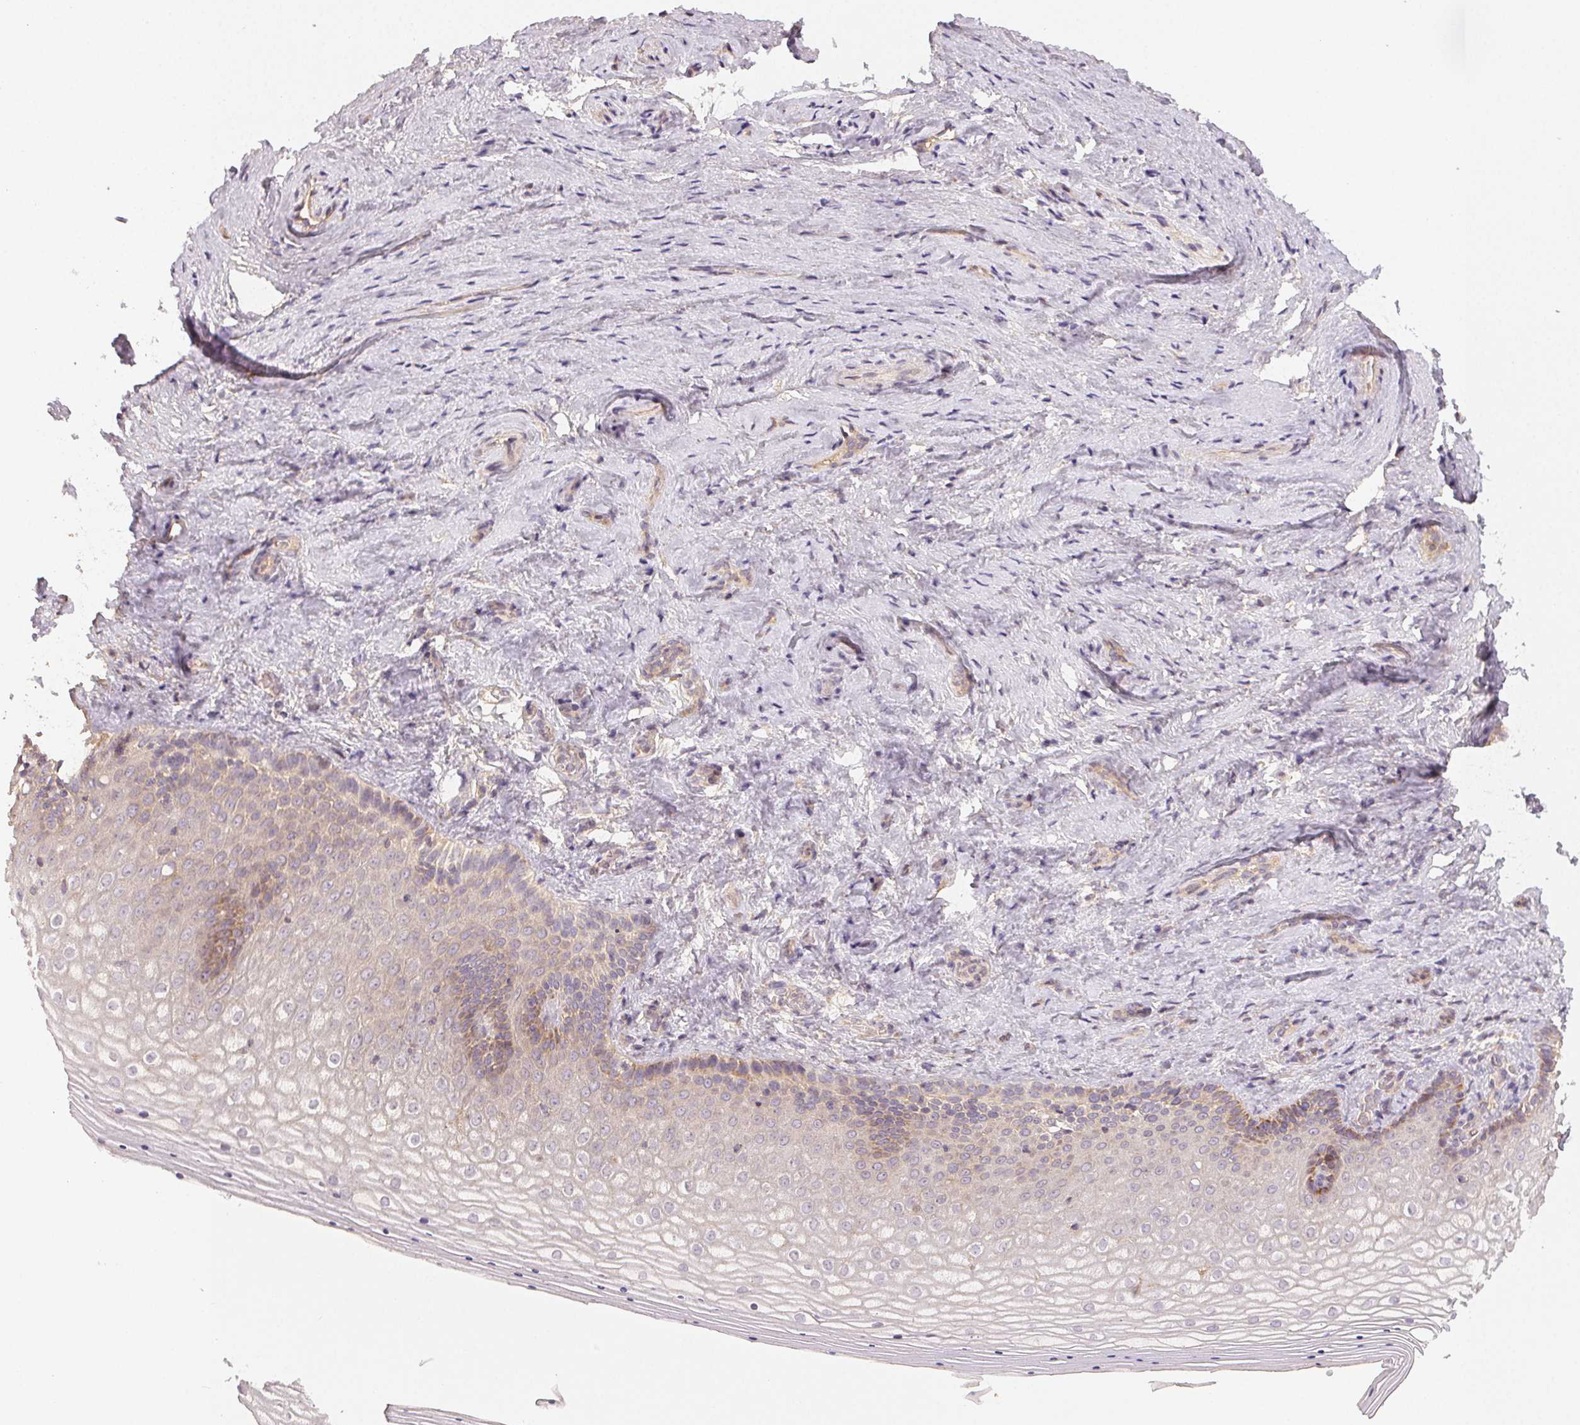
{"staining": {"intensity": "weak", "quantity": "<25%", "location": "cytoplasmic/membranous"}, "tissue": "vagina", "cell_type": "Squamous epithelial cells", "image_type": "normal", "snomed": [{"axis": "morphology", "description": "Normal tissue, NOS"}, {"axis": "topography", "description": "Vagina"}], "caption": "Immunohistochemical staining of normal human vagina shows no significant positivity in squamous epithelial cells. (DAB immunohistochemistry (IHC) visualized using brightfield microscopy, high magnification).", "gene": "RALA", "patient": {"sex": "female", "age": 42}}